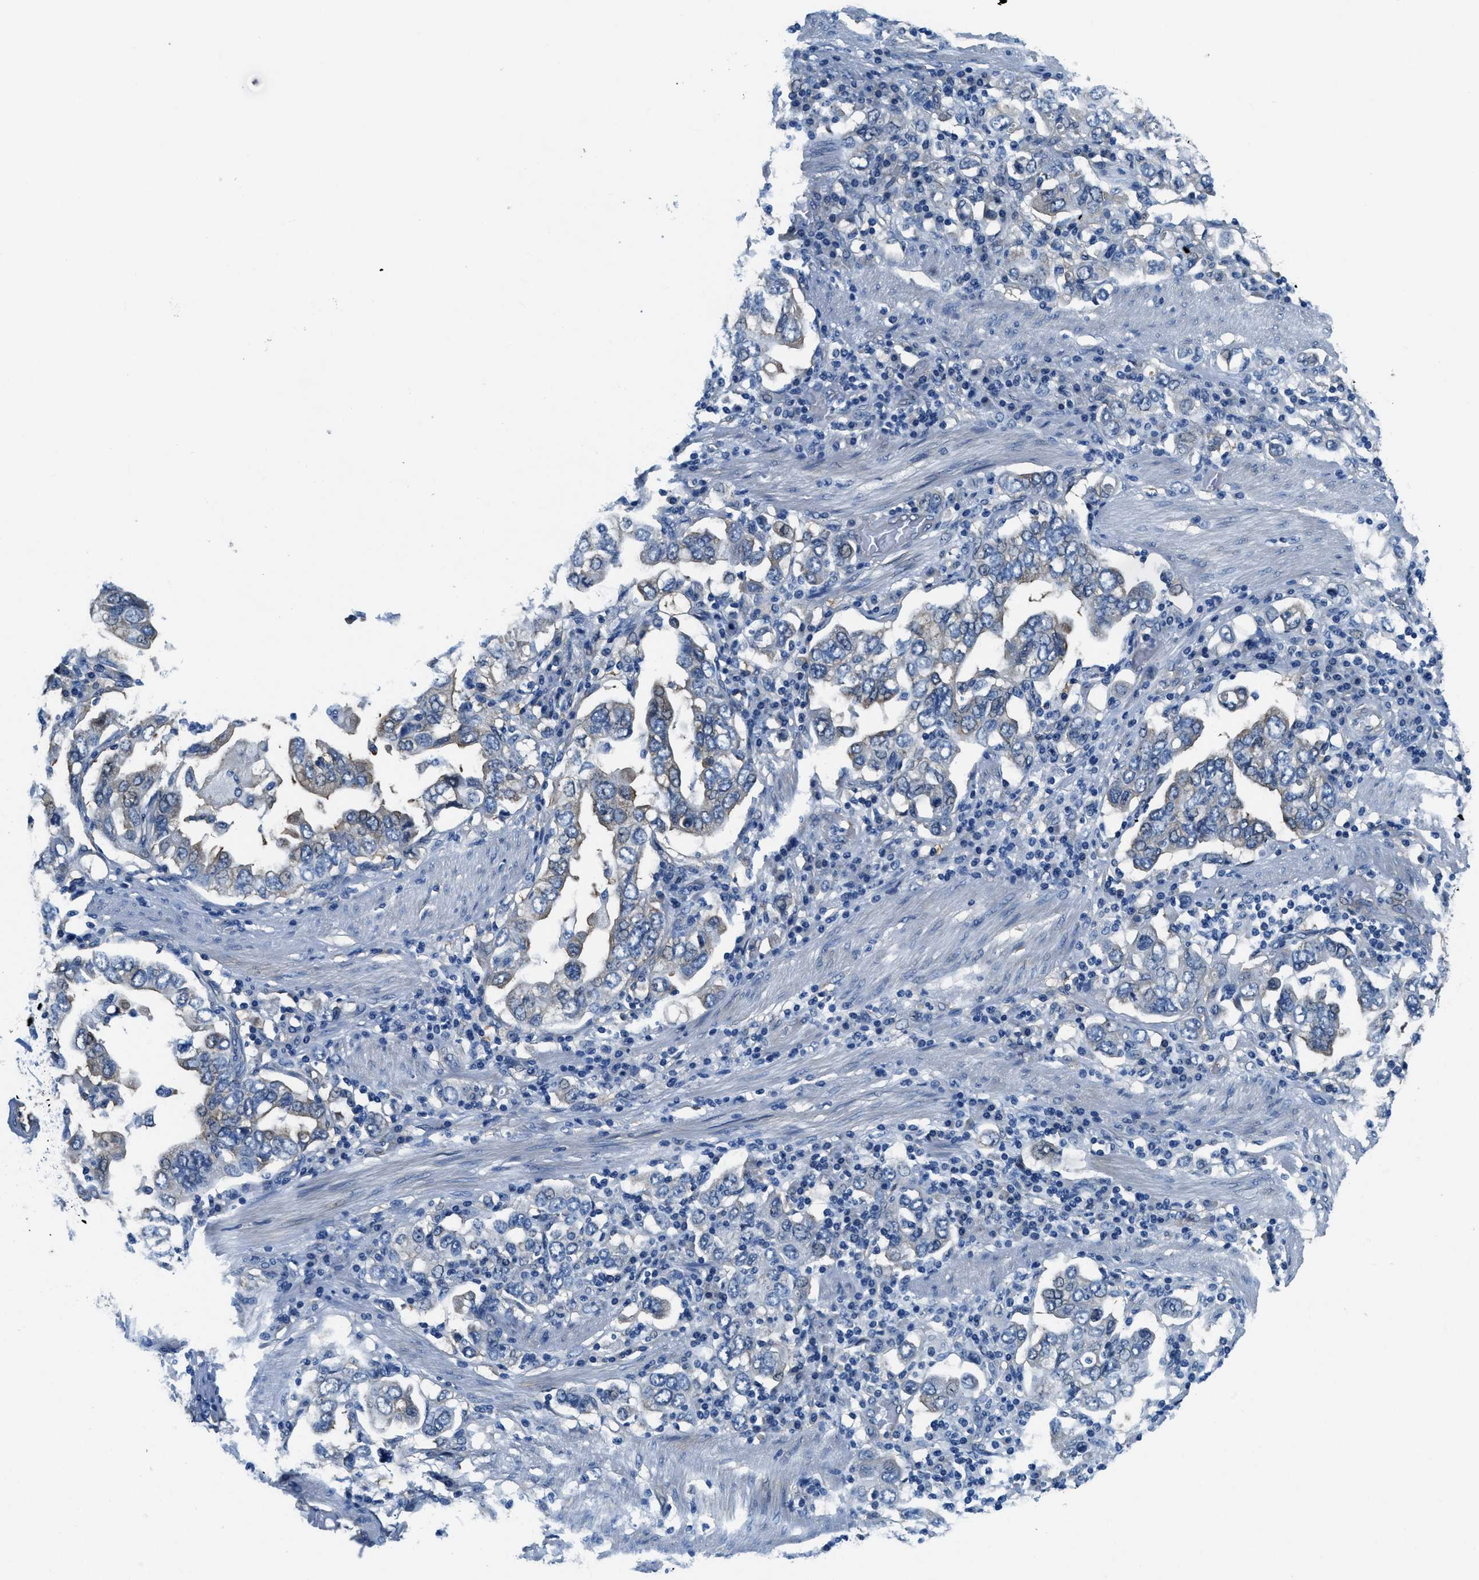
{"staining": {"intensity": "weak", "quantity": "<25%", "location": "cytoplasmic/membranous"}, "tissue": "stomach cancer", "cell_type": "Tumor cells", "image_type": "cancer", "snomed": [{"axis": "morphology", "description": "Adenocarcinoma, NOS"}, {"axis": "topography", "description": "Stomach, upper"}], "caption": "An immunohistochemistry micrograph of adenocarcinoma (stomach) is shown. There is no staining in tumor cells of adenocarcinoma (stomach). The staining is performed using DAB brown chromogen with nuclei counter-stained in using hematoxylin.", "gene": "TWF1", "patient": {"sex": "male", "age": 62}}